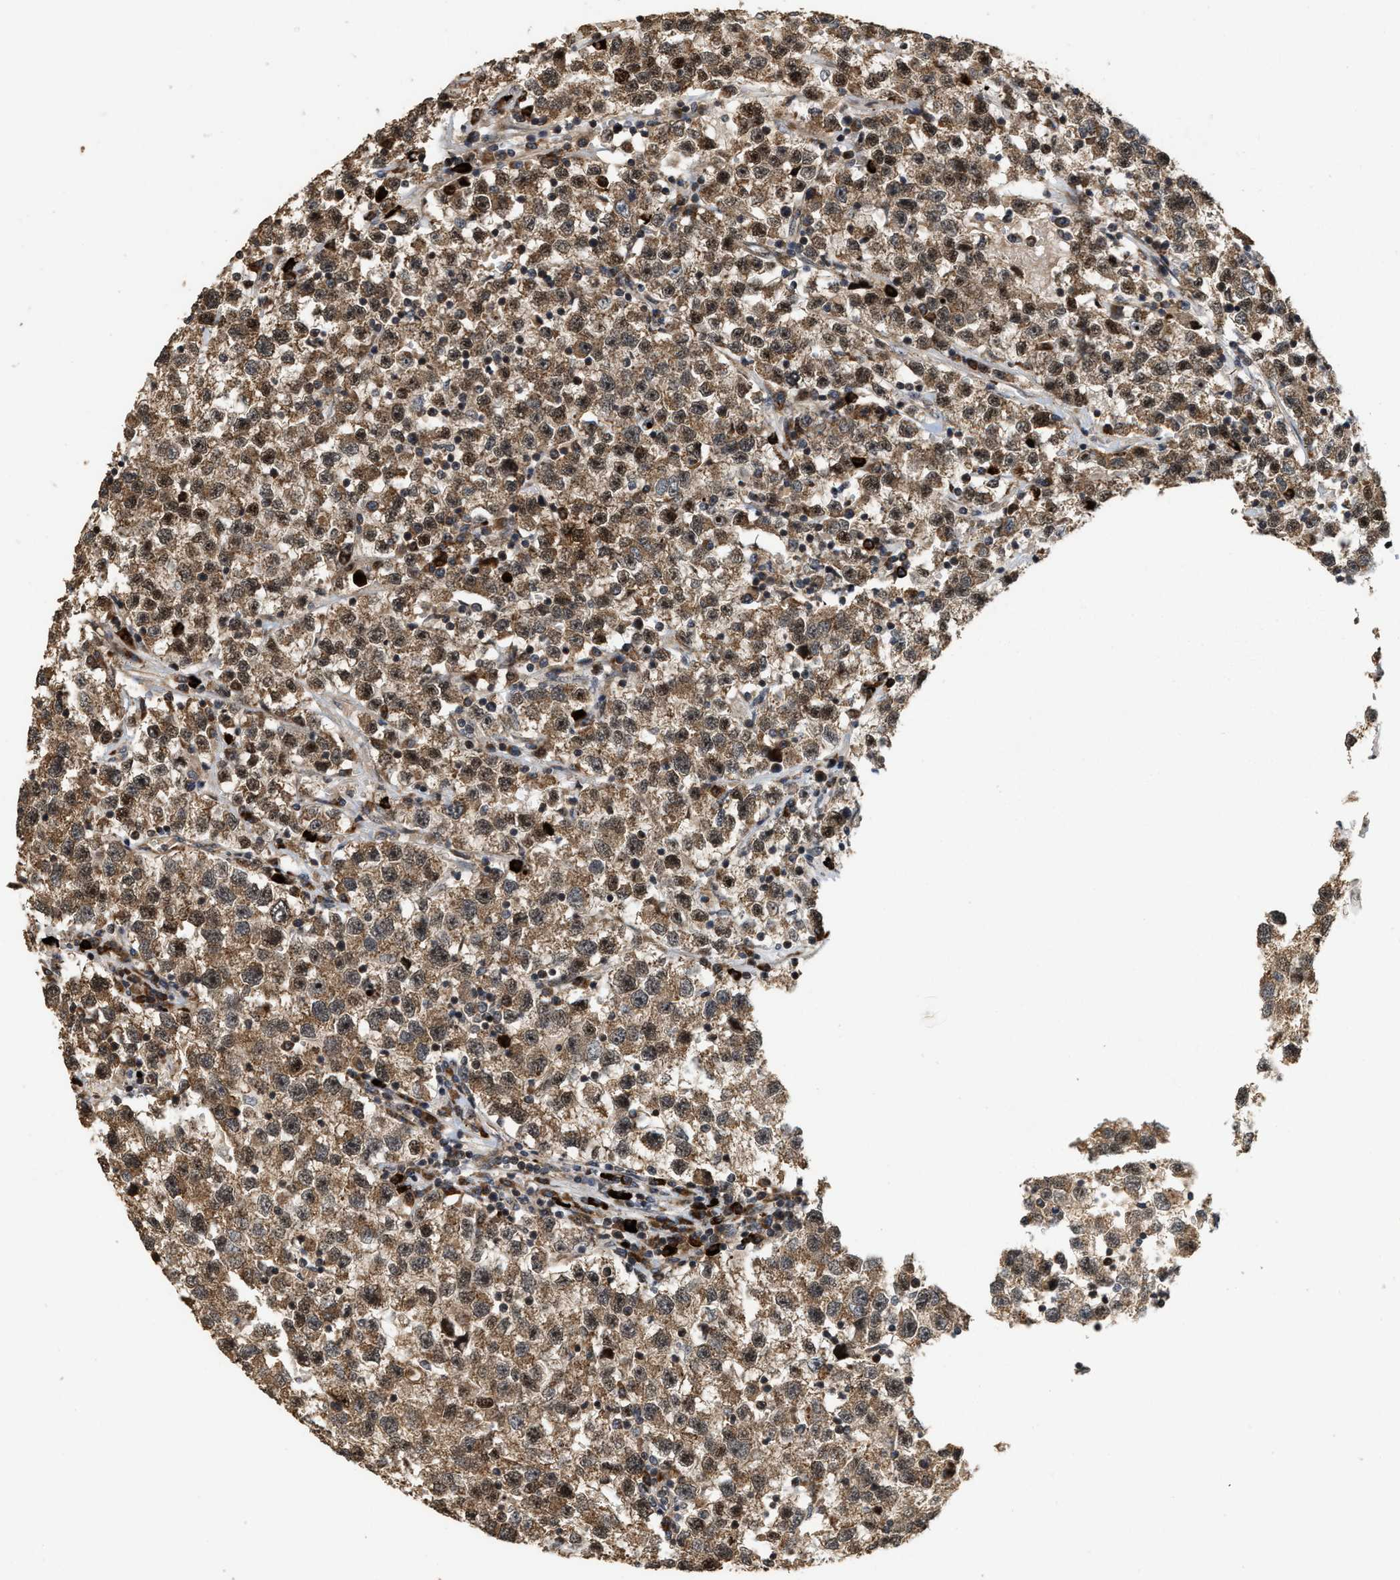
{"staining": {"intensity": "moderate", "quantity": ">75%", "location": "cytoplasmic/membranous,nuclear"}, "tissue": "testis cancer", "cell_type": "Tumor cells", "image_type": "cancer", "snomed": [{"axis": "morphology", "description": "Seminoma, NOS"}, {"axis": "topography", "description": "Testis"}], "caption": "This photomicrograph displays immunohistochemistry (IHC) staining of human testis cancer, with medium moderate cytoplasmic/membranous and nuclear staining in approximately >75% of tumor cells.", "gene": "ELP2", "patient": {"sex": "male", "age": 22}}